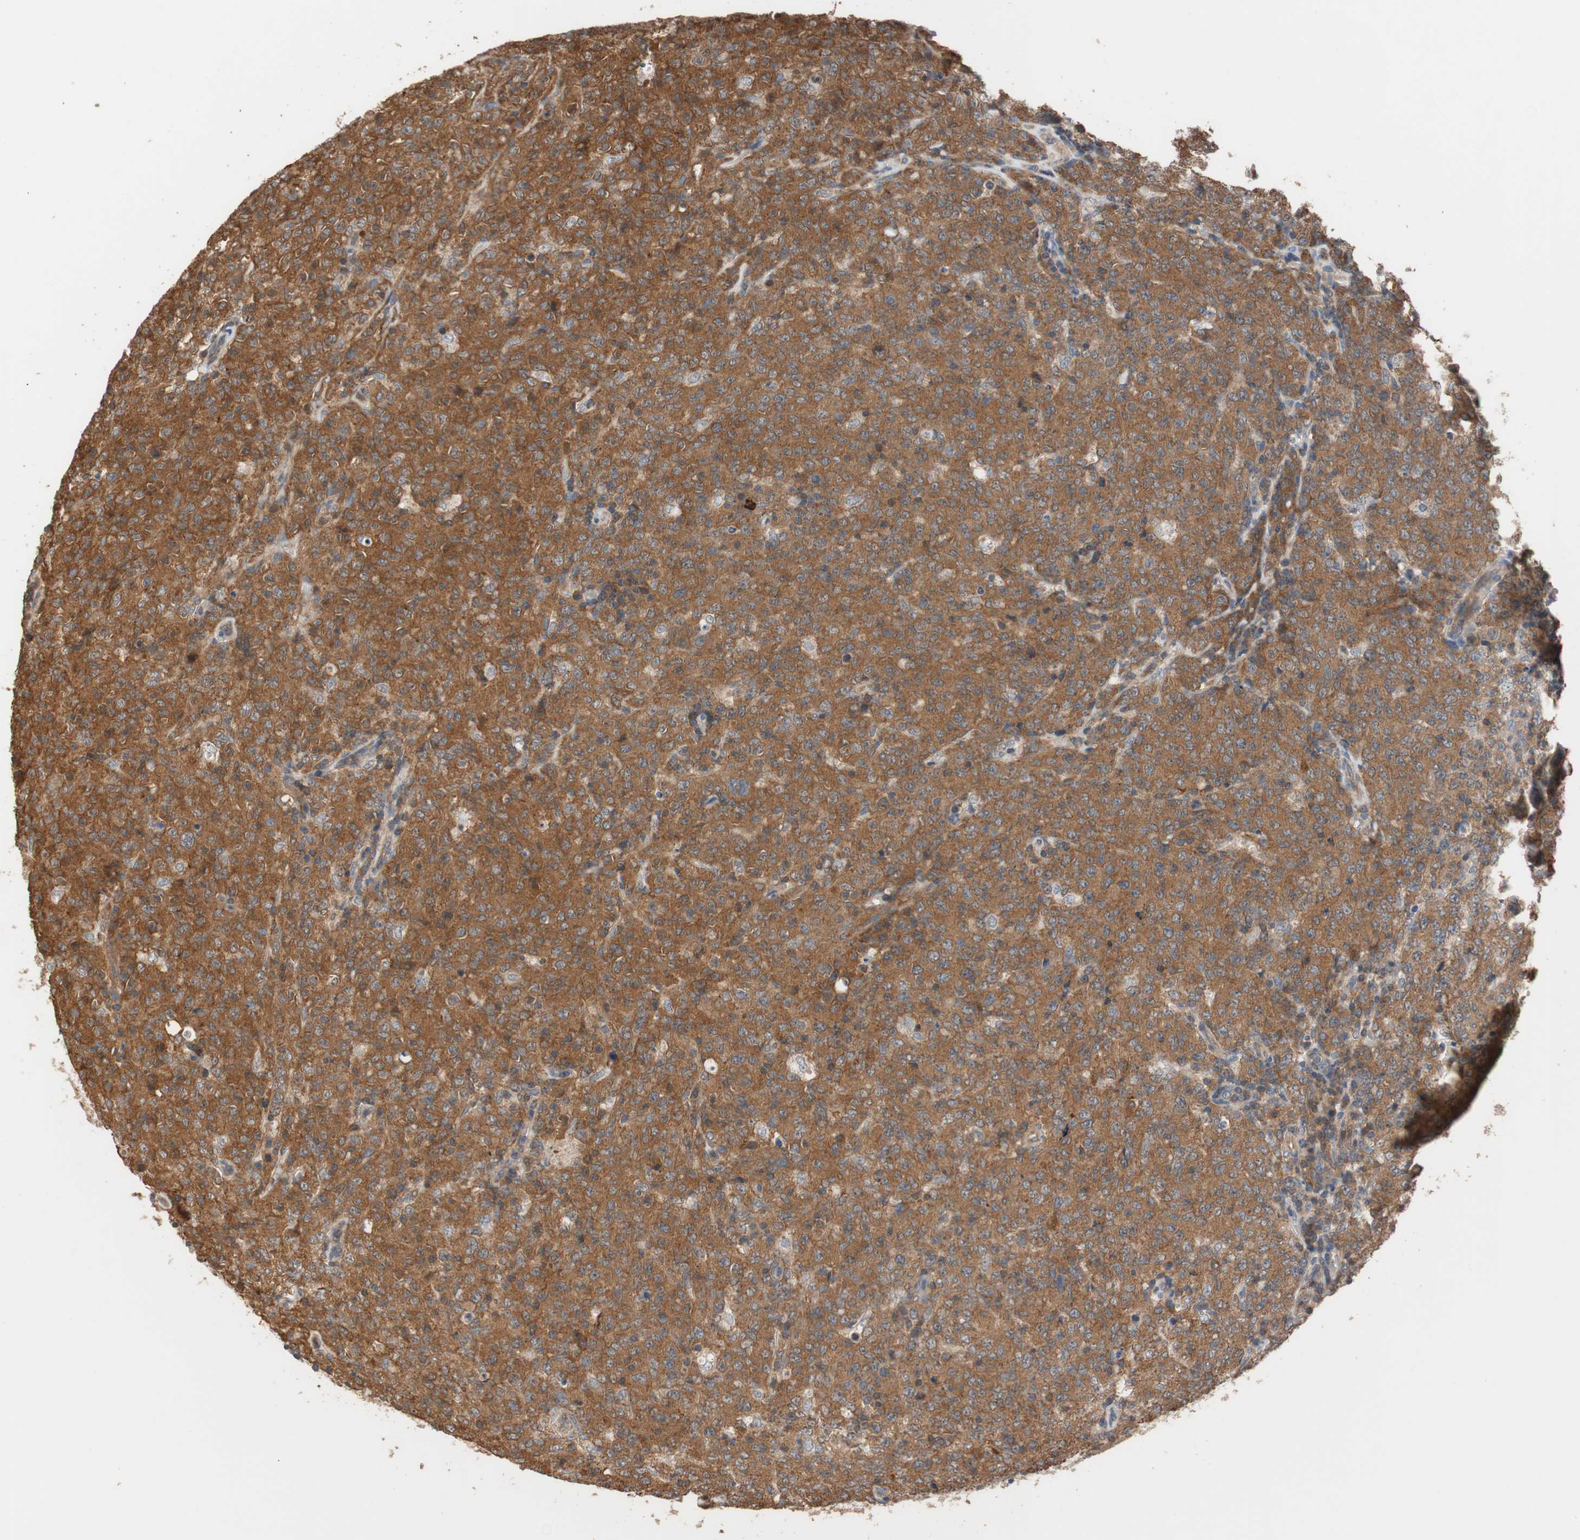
{"staining": {"intensity": "moderate", "quantity": ">75%", "location": "cytoplasmic/membranous"}, "tissue": "lymphoma", "cell_type": "Tumor cells", "image_type": "cancer", "snomed": [{"axis": "morphology", "description": "Malignant lymphoma, non-Hodgkin's type, High grade"}, {"axis": "topography", "description": "Tonsil"}], "caption": "The immunohistochemical stain labels moderate cytoplasmic/membranous expression in tumor cells of lymphoma tissue.", "gene": "MAP4K2", "patient": {"sex": "female", "age": 36}}